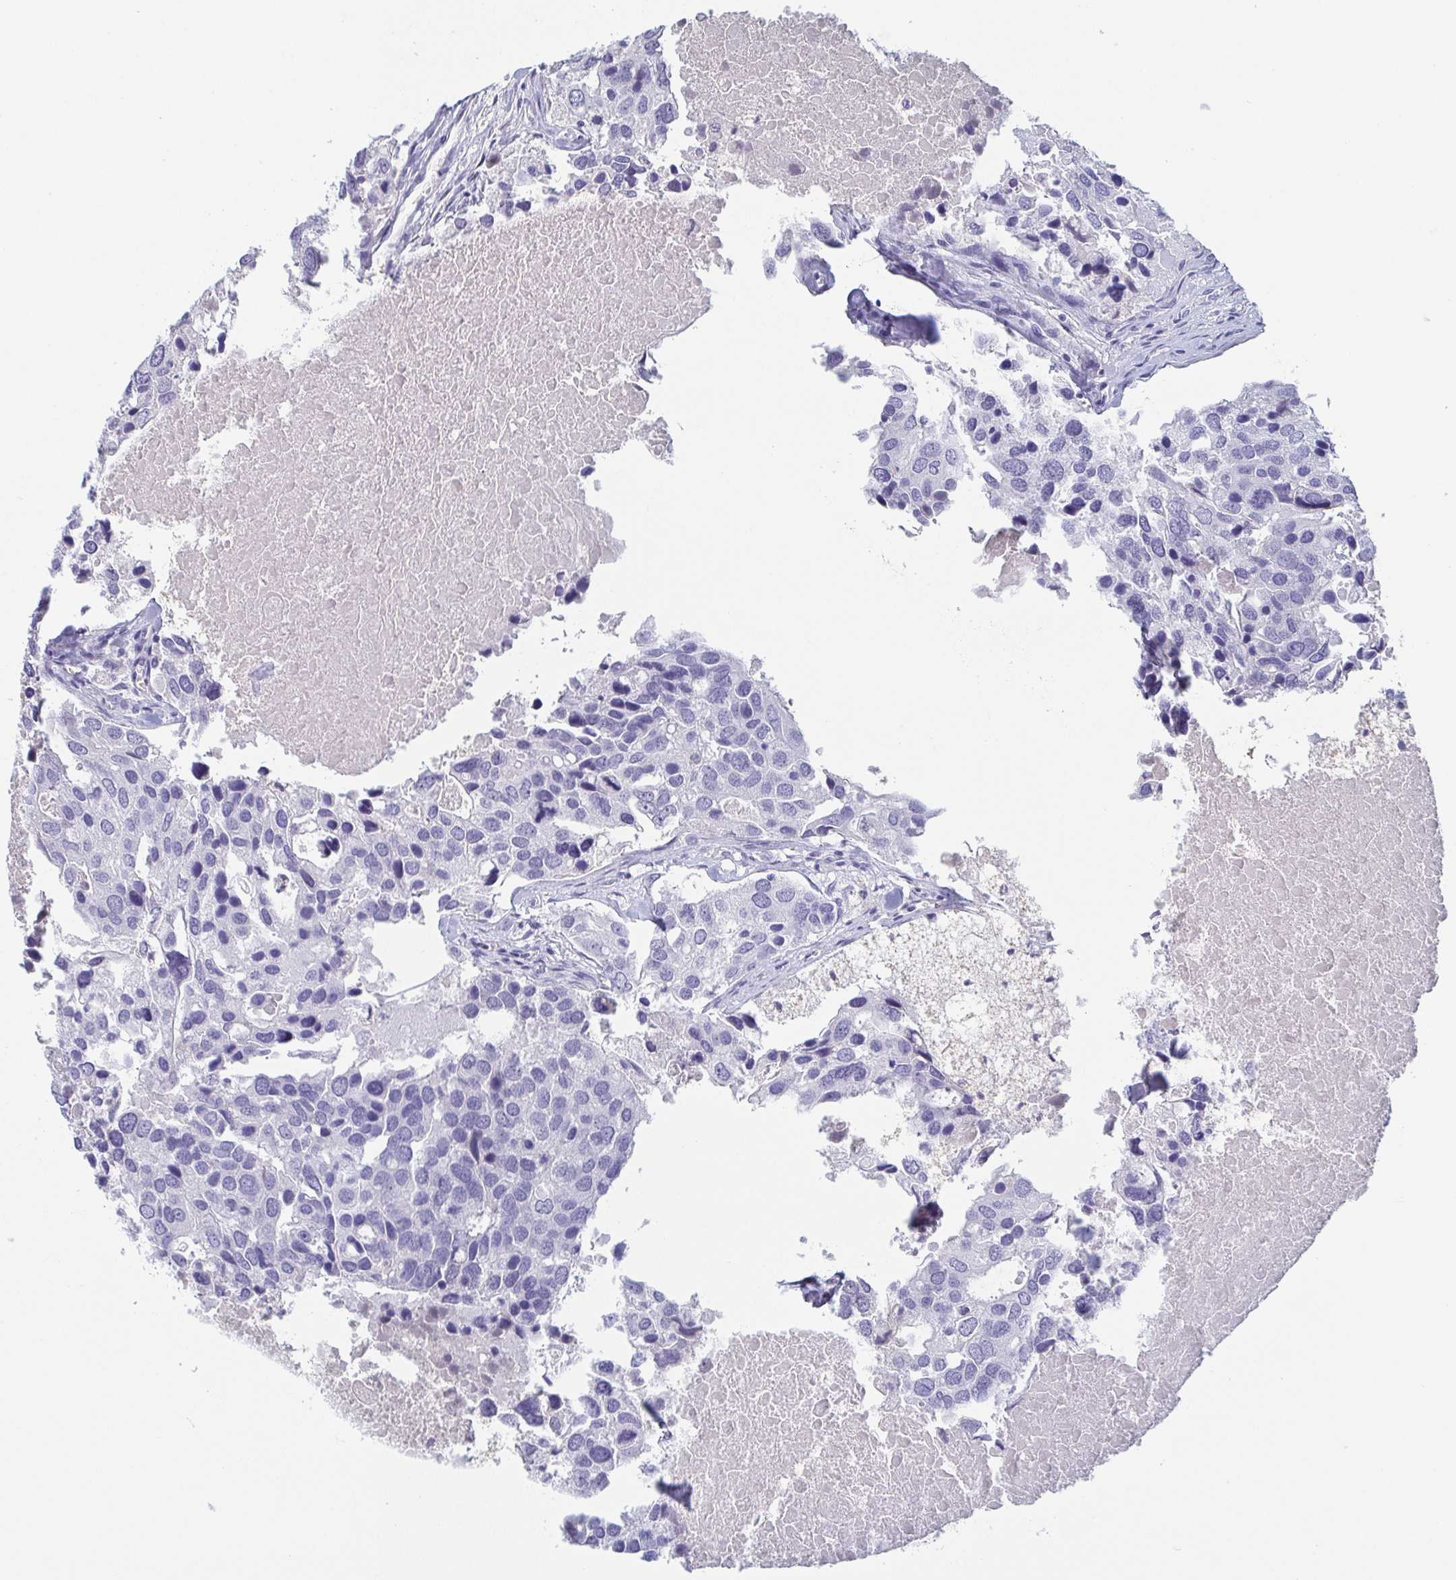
{"staining": {"intensity": "negative", "quantity": "none", "location": "none"}, "tissue": "breast cancer", "cell_type": "Tumor cells", "image_type": "cancer", "snomed": [{"axis": "morphology", "description": "Duct carcinoma"}, {"axis": "topography", "description": "Breast"}], "caption": "Immunohistochemistry image of human breast cancer stained for a protein (brown), which demonstrates no expression in tumor cells.", "gene": "ITLN1", "patient": {"sex": "female", "age": 83}}